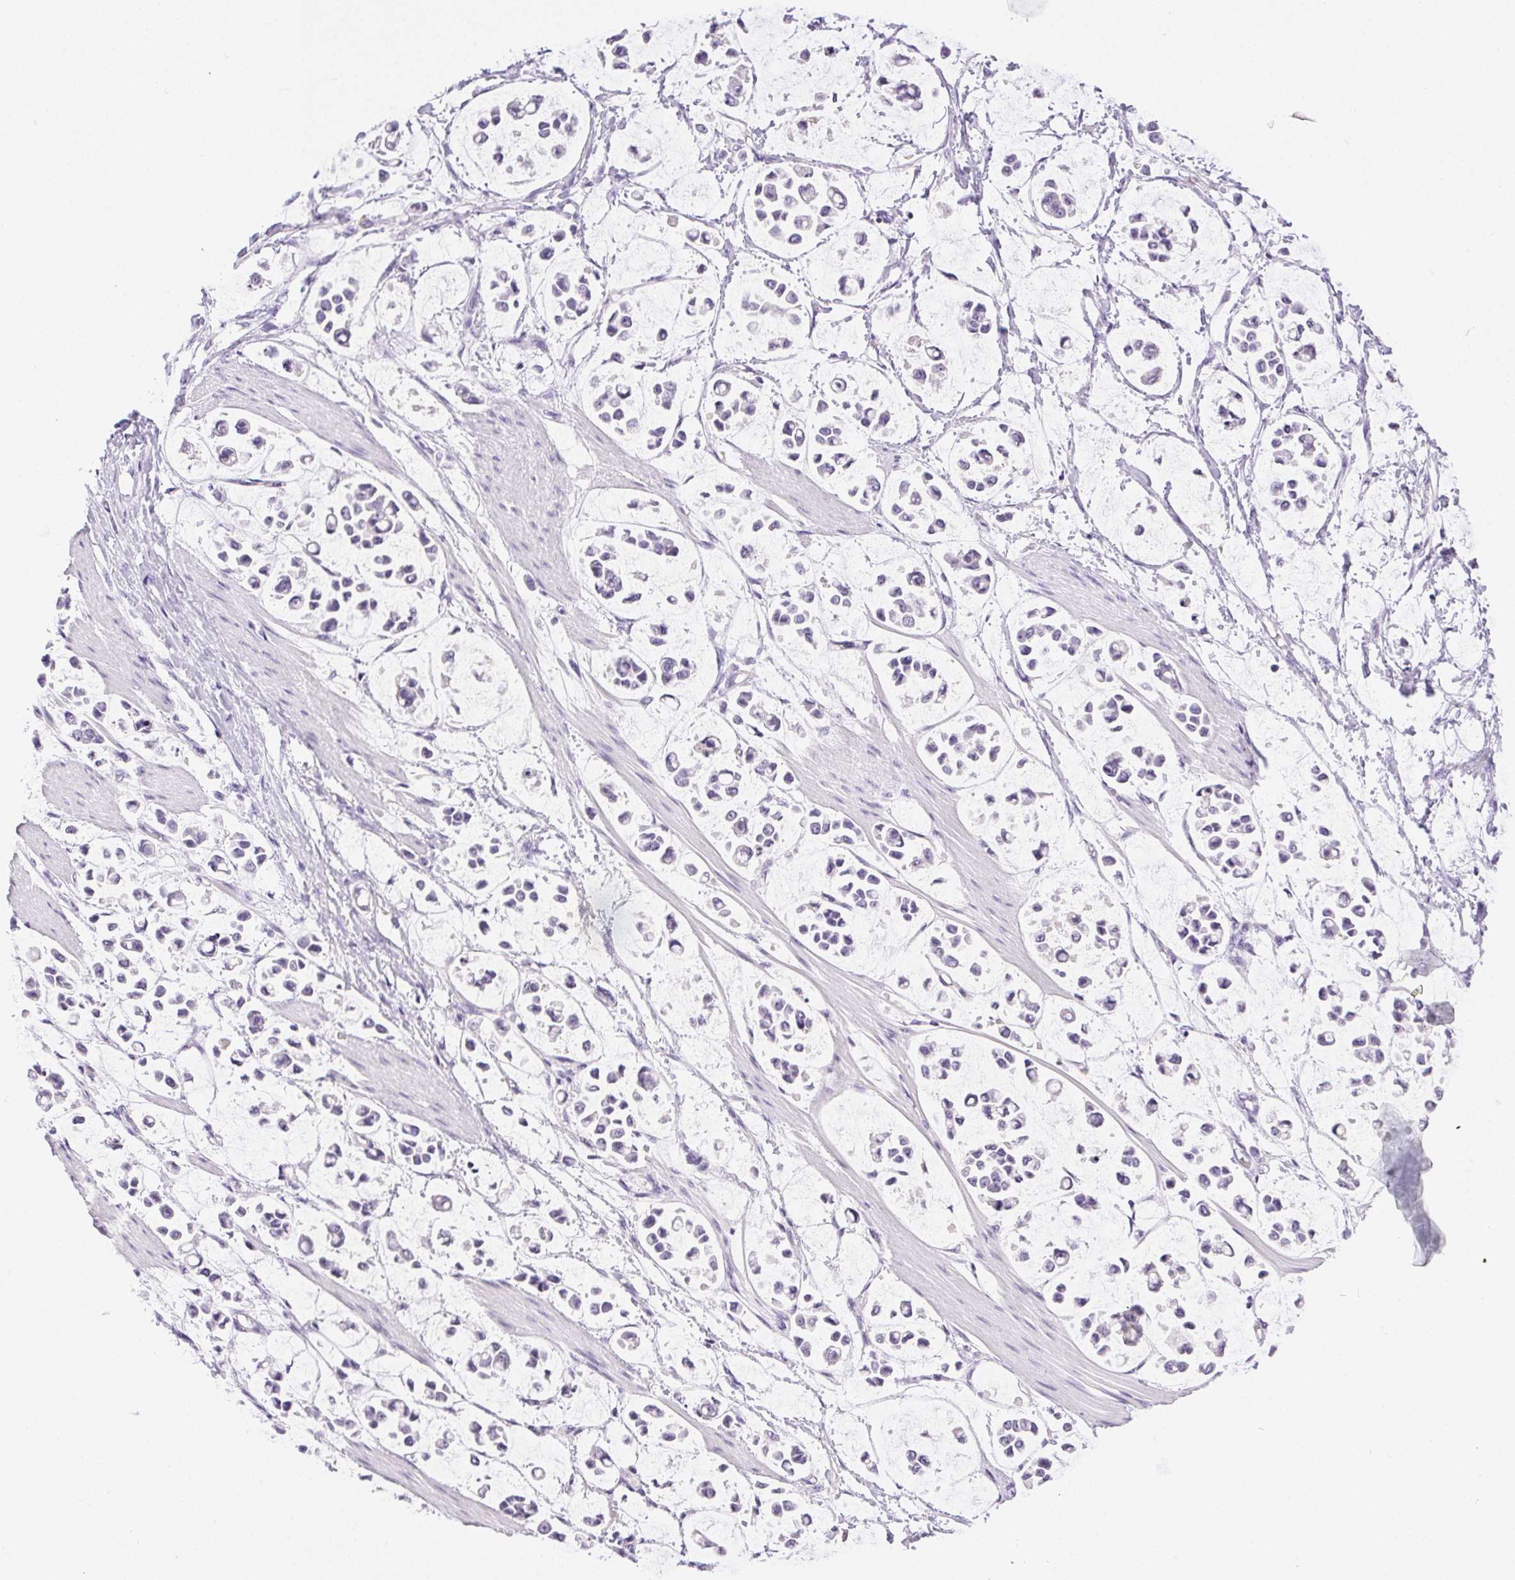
{"staining": {"intensity": "negative", "quantity": "none", "location": "none"}, "tissue": "stomach cancer", "cell_type": "Tumor cells", "image_type": "cancer", "snomed": [{"axis": "morphology", "description": "Adenocarcinoma, NOS"}, {"axis": "topography", "description": "Stomach"}], "caption": "Image shows no protein positivity in tumor cells of adenocarcinoma (stomach) tissue. (Brightfield microscopy of DAB (3,3'-diaminobenzidine) immunohistochemistry (IHC) at high magnification).", "gene": "C20orf85", "patient": {"sex": "male", "age": 82}}